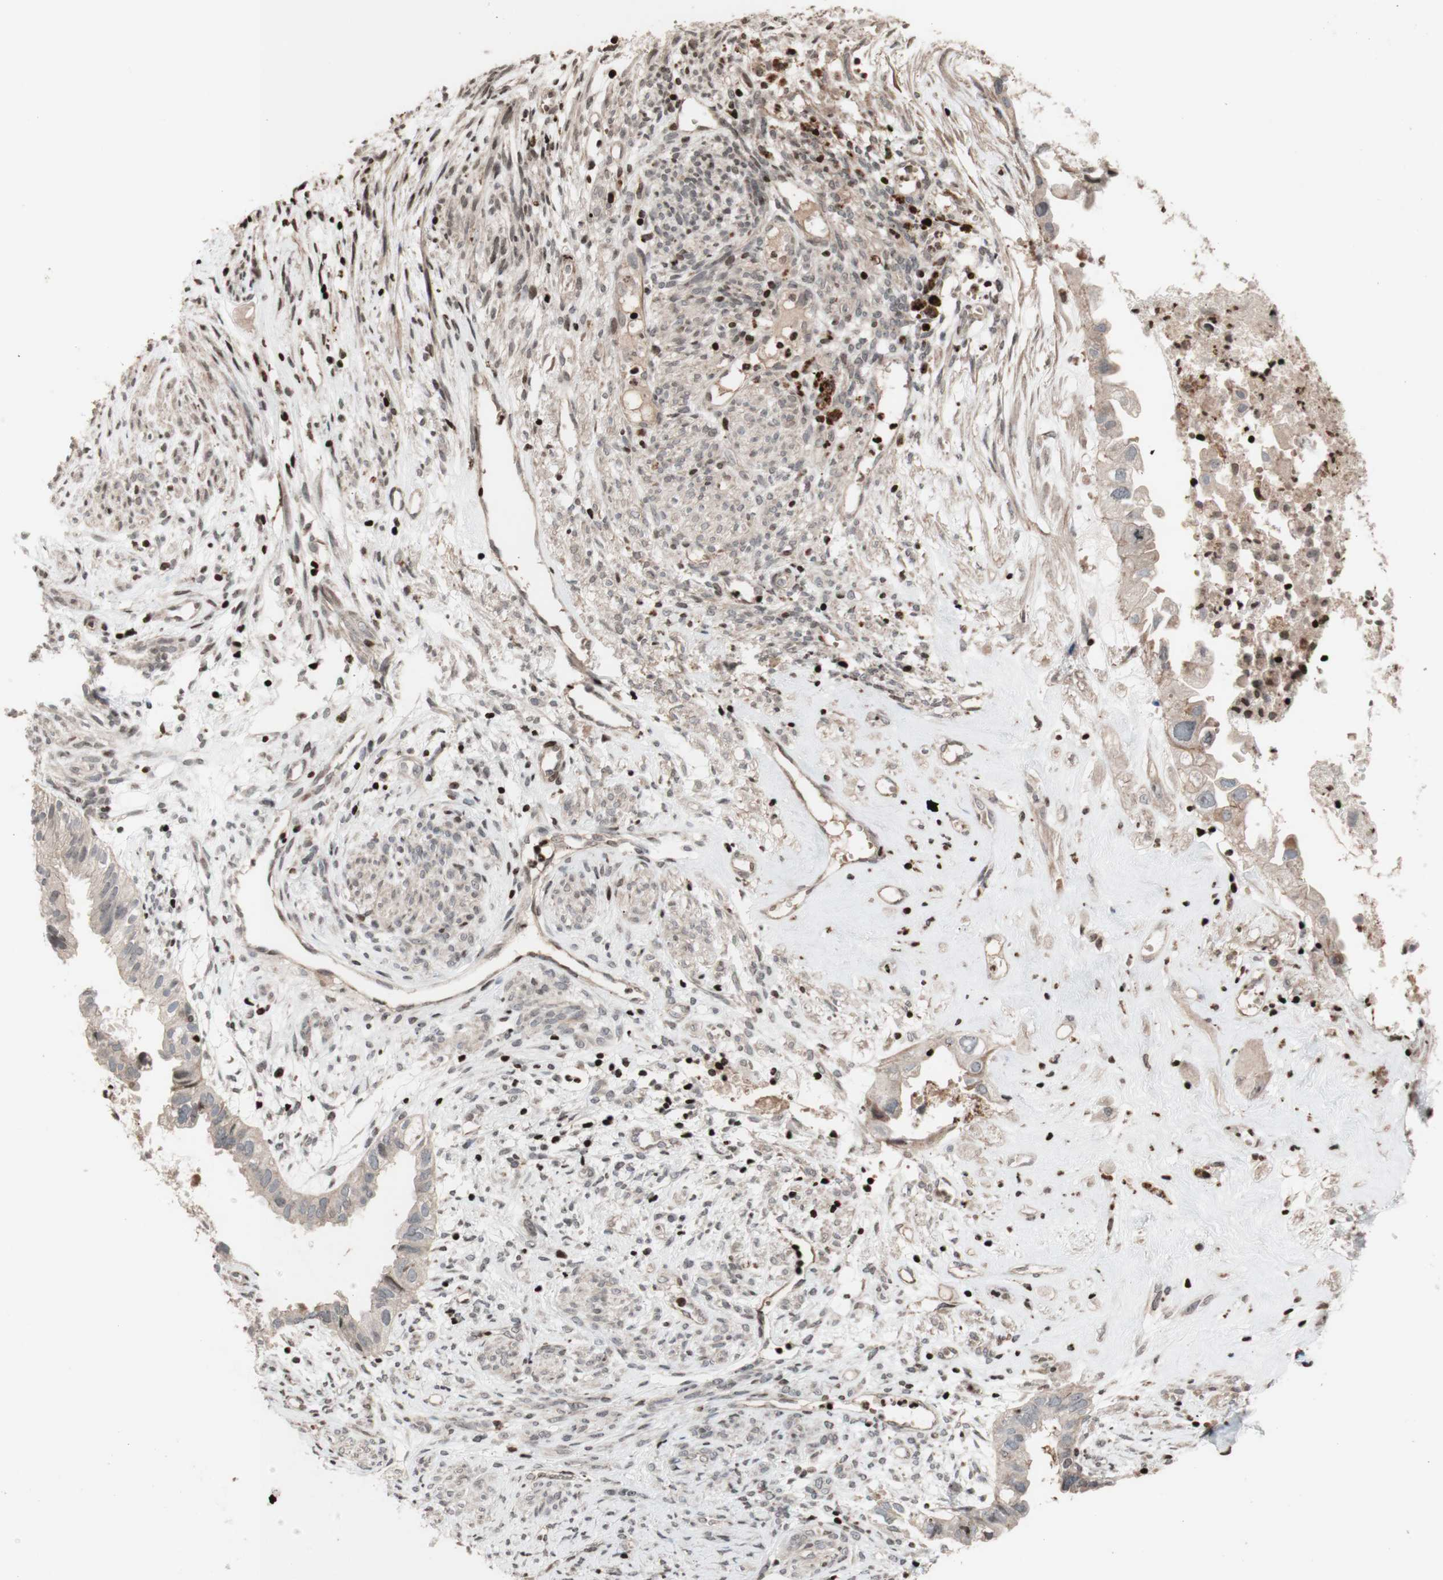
{"staining": {"intensity": "negative", "quantity": "none", "location": "none"}, "tissue": "cervical cancer", "cell_type": "Tumor cells", "image_type": "cancer", "snomed": [{"axis": "morphology", "description": "Normal tissue, NOS"}, {"axis": "morphology", "description": "Adenocarcinoma, NOS"}, {"axis": "topography", "description": "Cervix"}, {"axis": "topography", "description": "Endometrium"}], "caption": "There is no significant expression in tumor cells of cervical cancer.", "gene": "POLA1", "patient": {"sex": "female", "age": 86}}